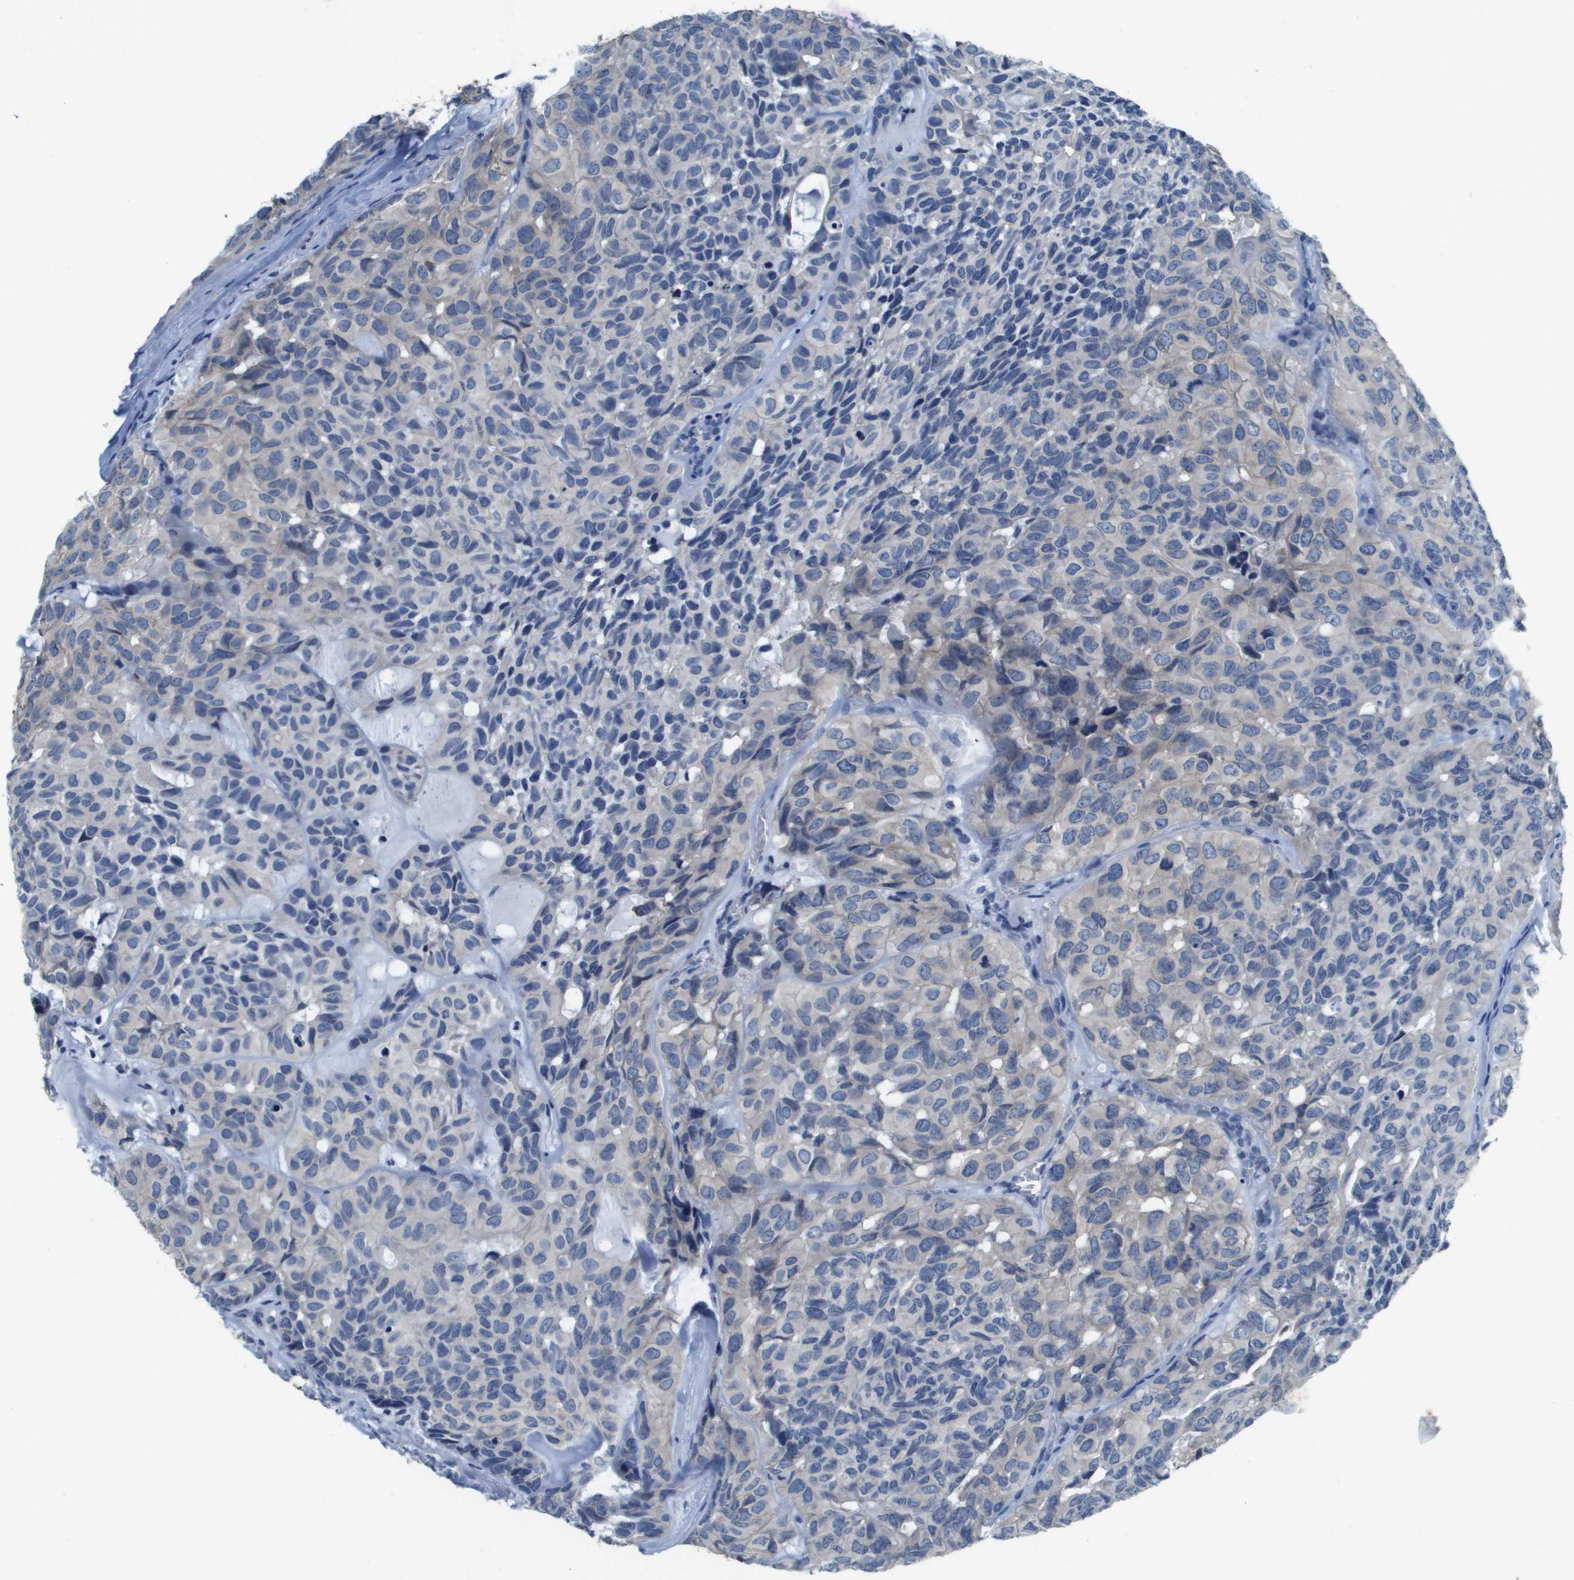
{"staining": {"intensity": "negative", "quantity": "none", "location": "none"}, "tissue": "head and neck cancer", "cell_type": "Tumor cells", "image_type": "cancer", "snomed": [{"axis": "morphology", "description": "Adenocarcinoma, NOS"}, {"axis": "topography", "description": "Salivary gland, NOS"}, {"axis": "topography", "description": "Head-Neck"}], "caption": "Tumor cells are negative for brown protein staining in head and neck cancer (adenocarcinoma). (Brightfield microscopy of DAB (3,3'-diaminobenzidine) immunohistochemistry at high magnification).", "gene": "NCS1", "patient": {"sex": "female", "age": 76}}